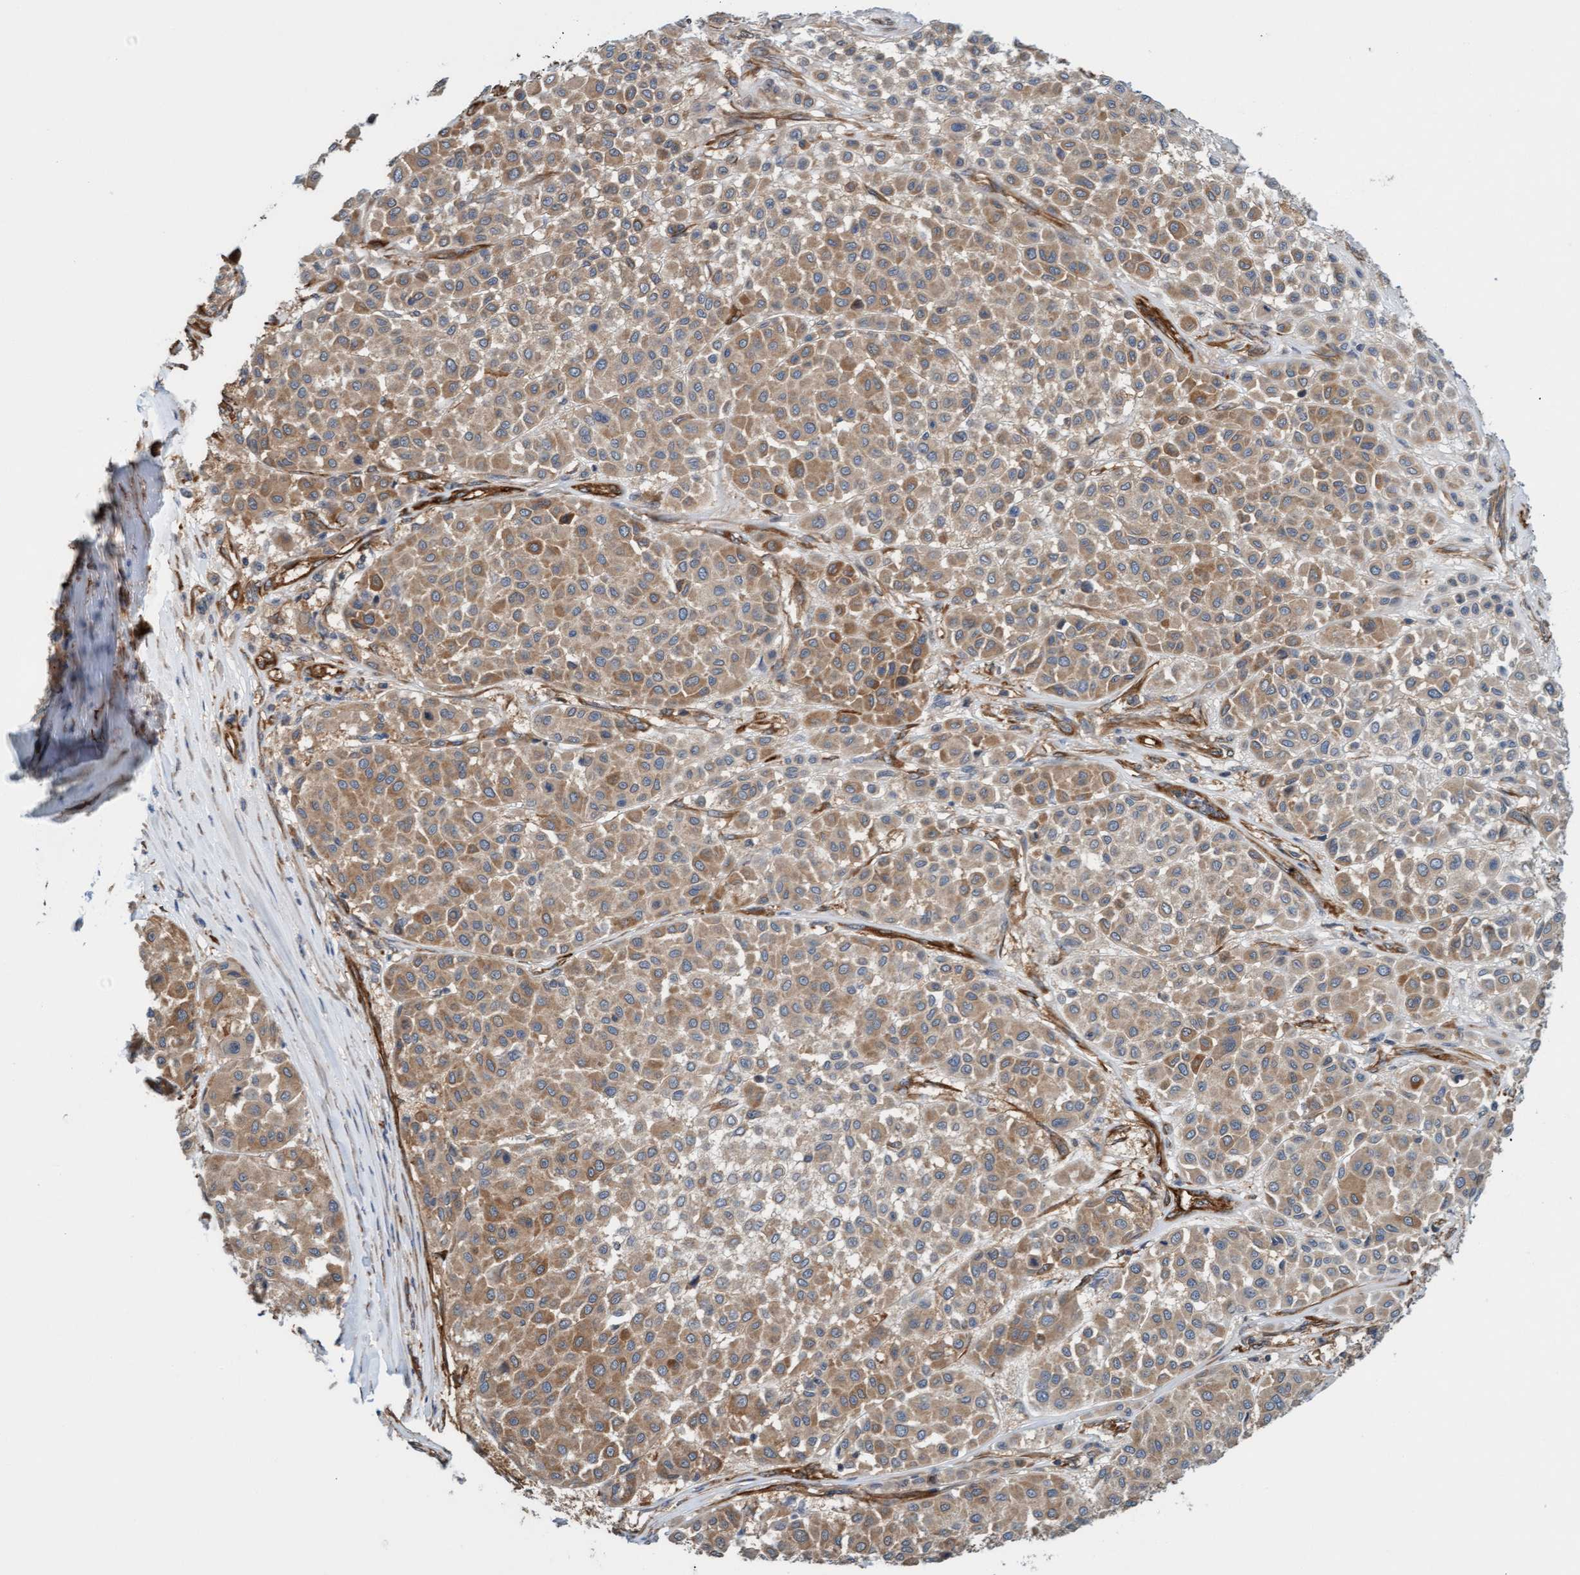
{"staining": {"intensity": "weak", "quantity": ">75%", "location": "cytoplasmic/membranous"}, "tissue": "melanoma", "cell_type": "Tumor cells", "image_type": "cancer", "snomed": [{"axis": "morphology", "description": "Malignant melanoma, Metastatic site"}, {"axis": "topography", "description": "Soft tissue"}], "caption": "High-magnification brightfield microscopy of melanoma stained with DAB (3,3'-diaminobenzidine) (brown) and counterstained with hematoxylin (blue). tumor cells exhibit weak cytoplasmic/membranous staining is seen in approximately>75% of cells. The staining is performed using DAB brown chromogen to label protein expression. The nuclei are counter-stained blue using hematoxylin.", "gene": "FMNL3", "patient": {"sex": "male", "age": 41}}